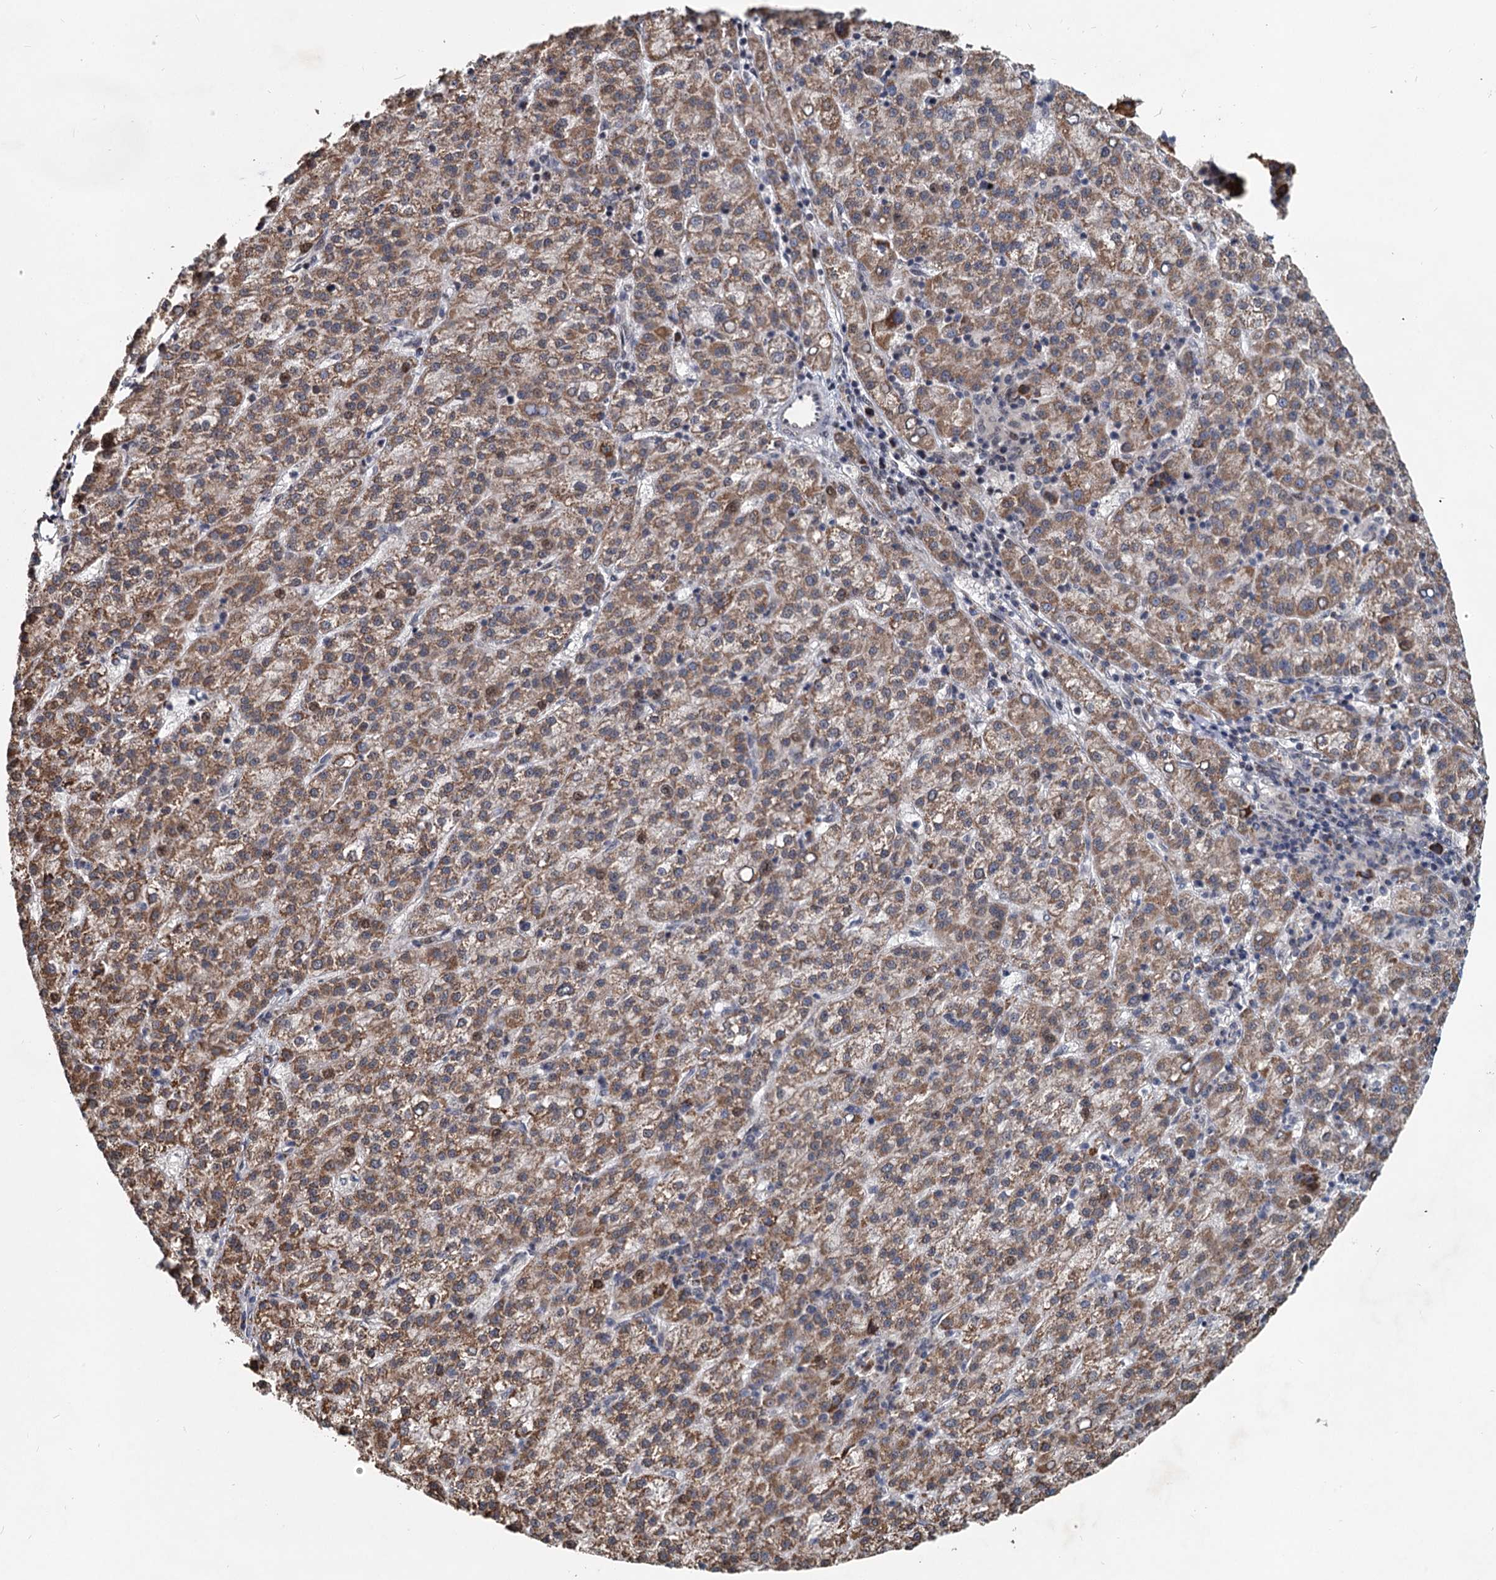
{"staining": {"intensity": "moderate", "quantity": "25%-75%", "location": "cytoplasmic/membranous"}, "tissue": "liver cancer", "cell_type": "Tumor cells", "image_type": "cancer", "snomed": [{"axis": "morphology", "description": "Carcinoma, Hepatocellular, NOS"}, {"axis": "topography", "description": "Liver"}], "caption": "Brown immunohistochemical staining in human hepatocellular carcinoma (liver) reveals moderate cytoplasmic/membranous expression in approximately 25%-75% of tumor cells.", "gene": "RITA1", "patient": {"sex": "female", "age": 58}}